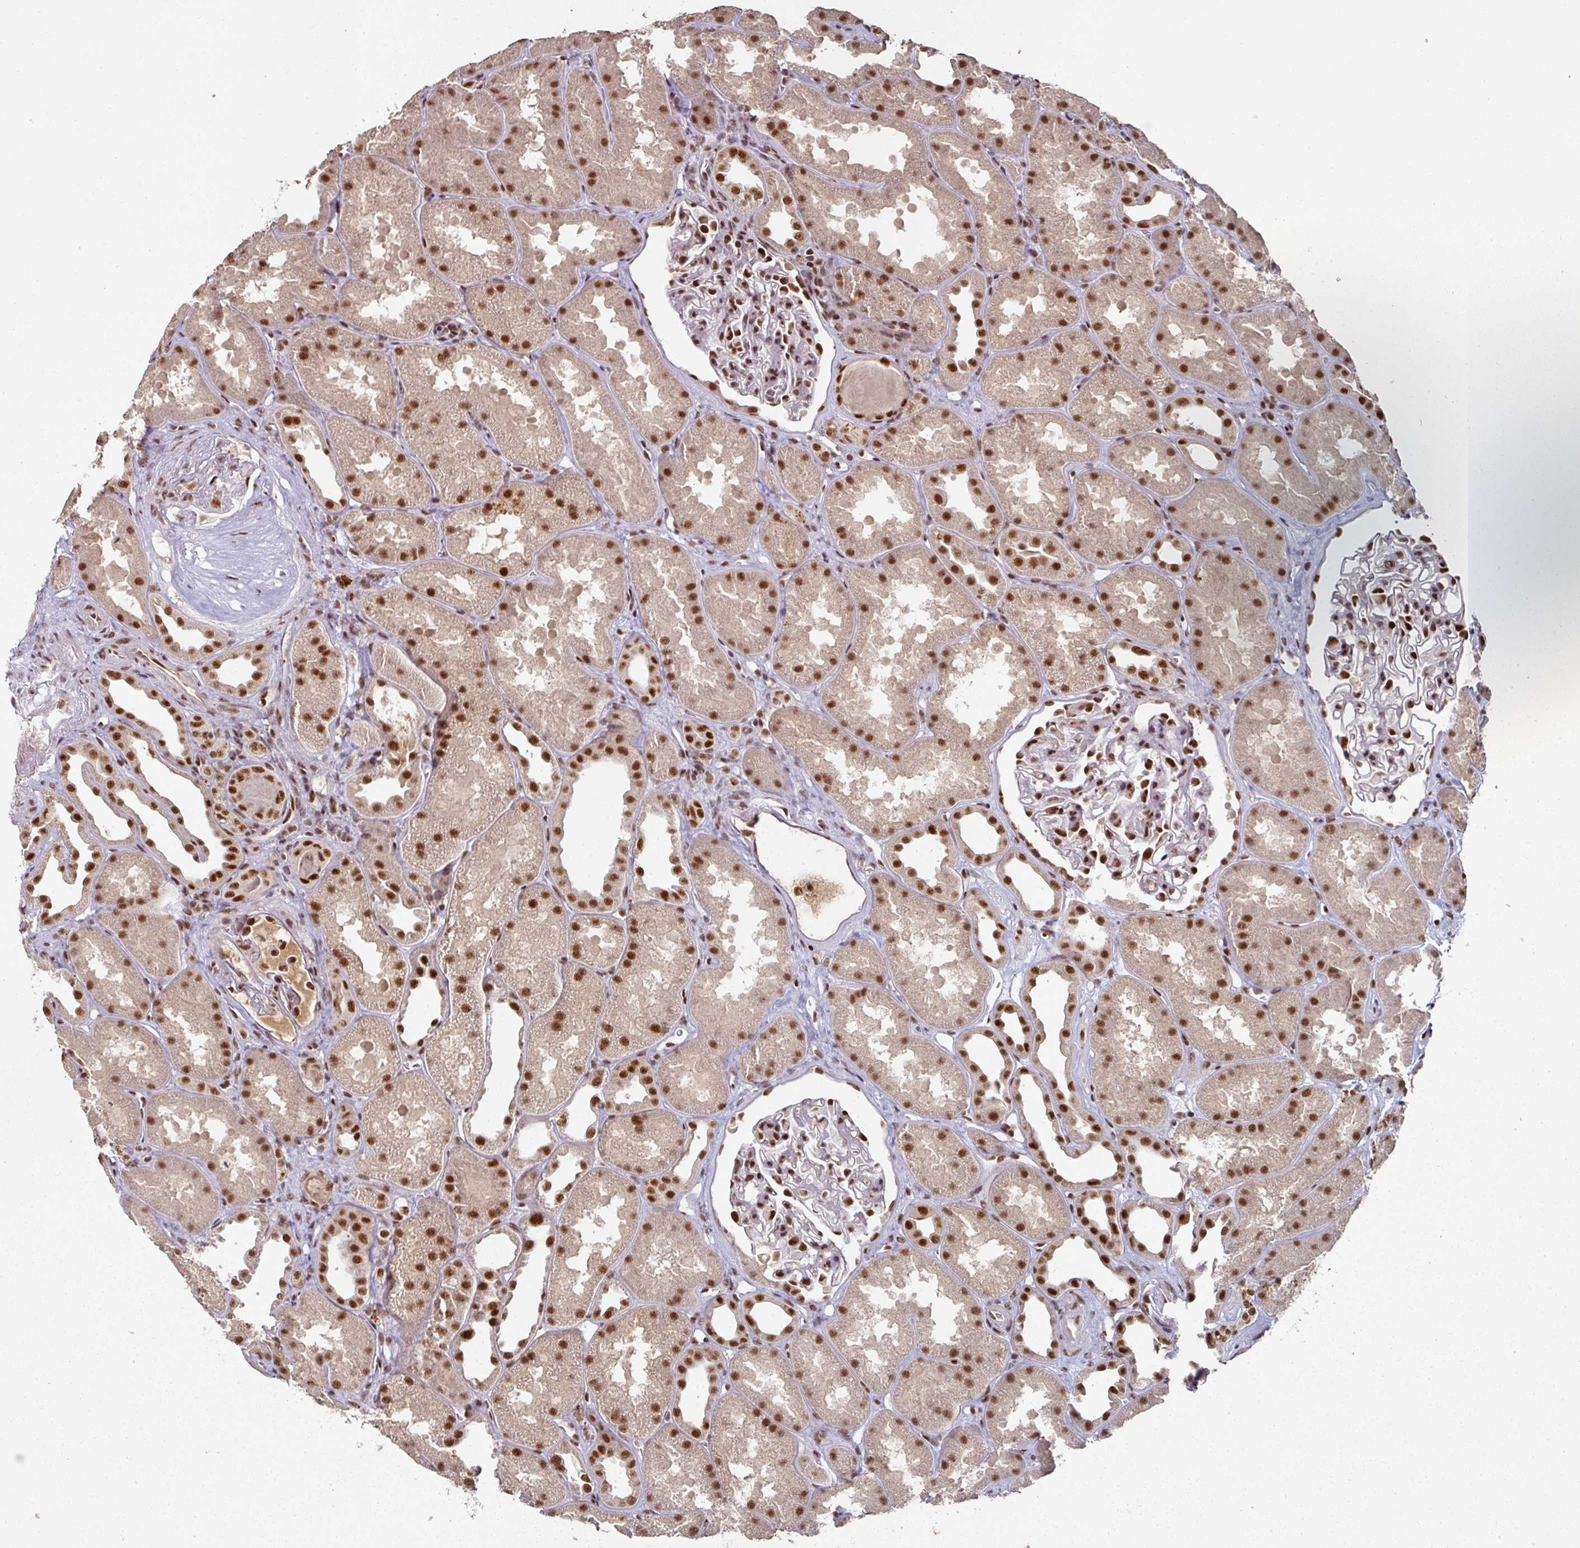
{"staining": {"intensity": "strong", "quantity": ">75%", "location": "nuclear"}, "tissue": "kidney", "cell_type": "Cells in glomeruli", "image_type": "normal", "snomed": [{"axis": "morphology", "description": "Normal tissue, NOS"}, {"axis": "topography", "description": "Kidney"}], "caption": "Cells in glomeruli exhibit strong nuclear positivity in about >75% of cells in unremarkable kidney.", "gene": "ENSG00000289690", "patient": {"sex": "male", "age": 61}}